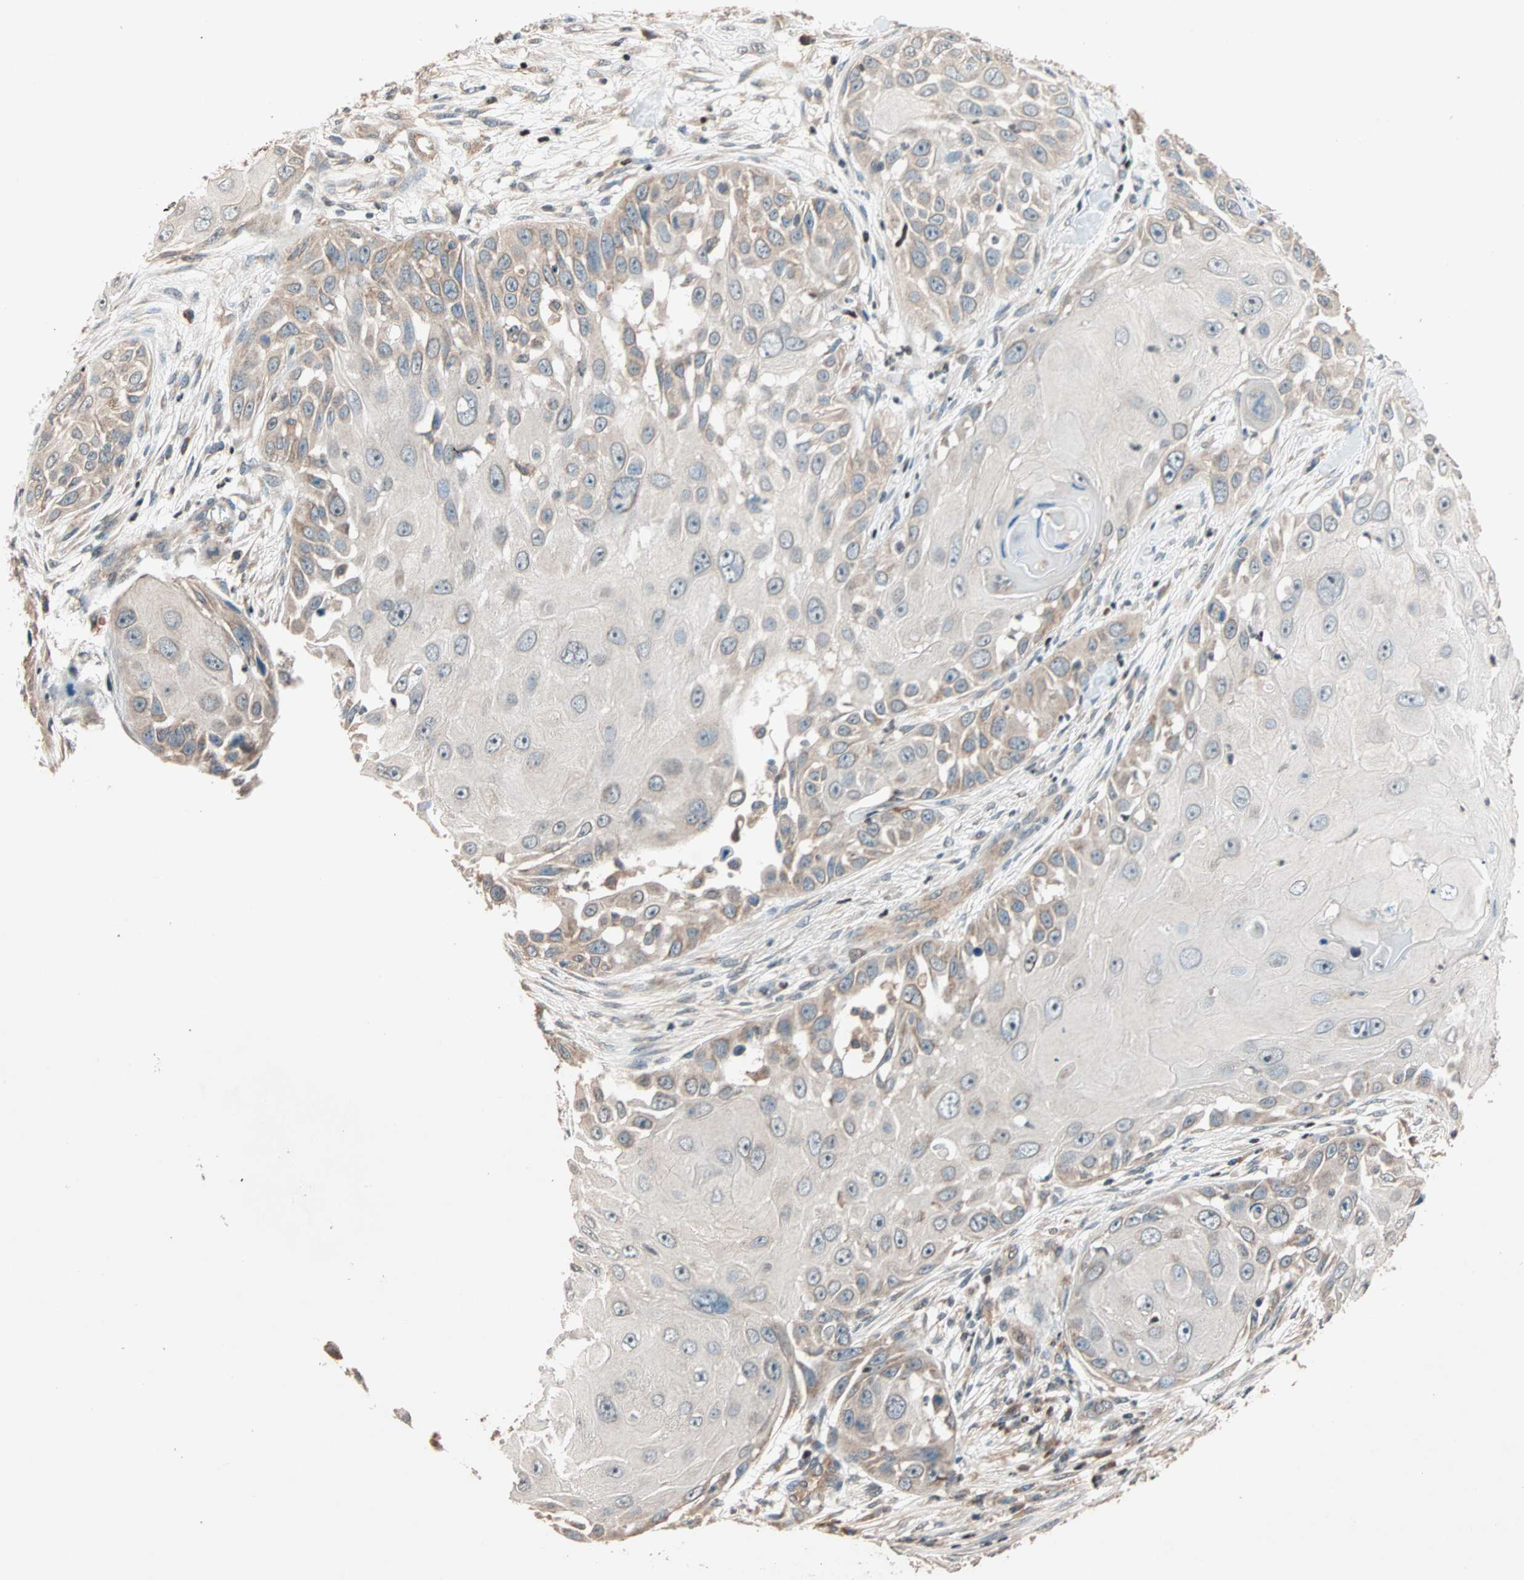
{"staining": {"intensity": "weak", "quantity": "25%-75%", "location": "cytoplasmic/membranous"}, "tissue": "skin cancer", "cell_type": "Tumor cells", "image_type": "cancer", "snomed": [{"axis": "morphology", "description": "Squamous cell carcinoma, NOS"}, {"axis": "topography", "description": "Skin"}], "caption": "Human skin cancer stained with a protein marker displays weak staining in tumor cells.", "gene": "HECW1", "patient": {"sex": "female", "age": 44}}